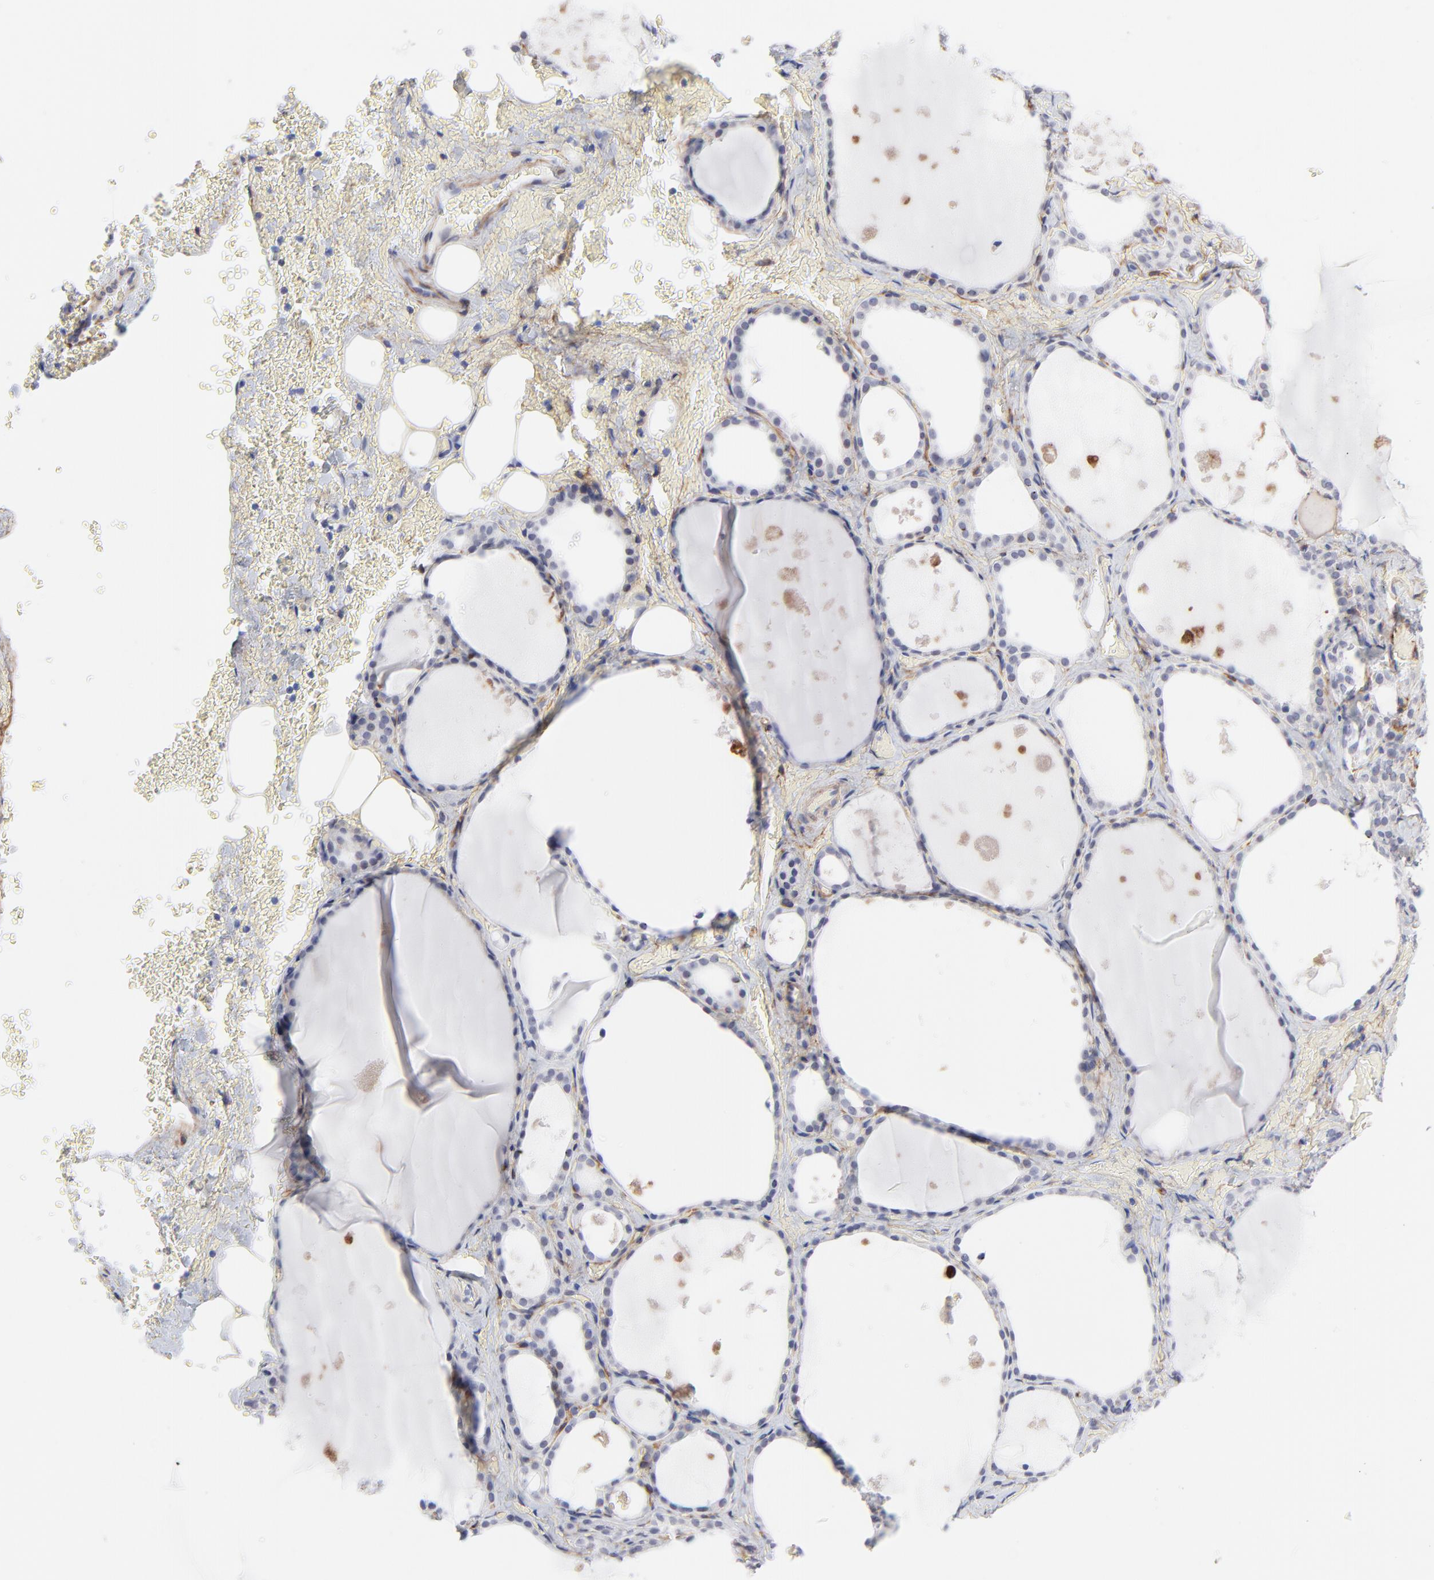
{"staining": {"intensity": "negative", "quantity": "none", "location": "none"}, "tissue": "thyroid gland", "cell_type": "Glandular cells", "image_type": "normal", "snomed": [{"axis": "morphology", "description": "Normal tissue, NOS"}, {"axis": "topography", "description": "Thyroid gland"}], "caption": "Immunohistochemical staining of unremarkable thyroid gland reveals no significant positivity in glandular cells. Brightfield microscopy of immunohistochemistry stained with DAB (3,3'-diaminobenzidine) (brown) and hematoxylin (blue), captured at high magnification.", "gene": "PDGFRB", "patient": {"sex": "male", "age": 61}}